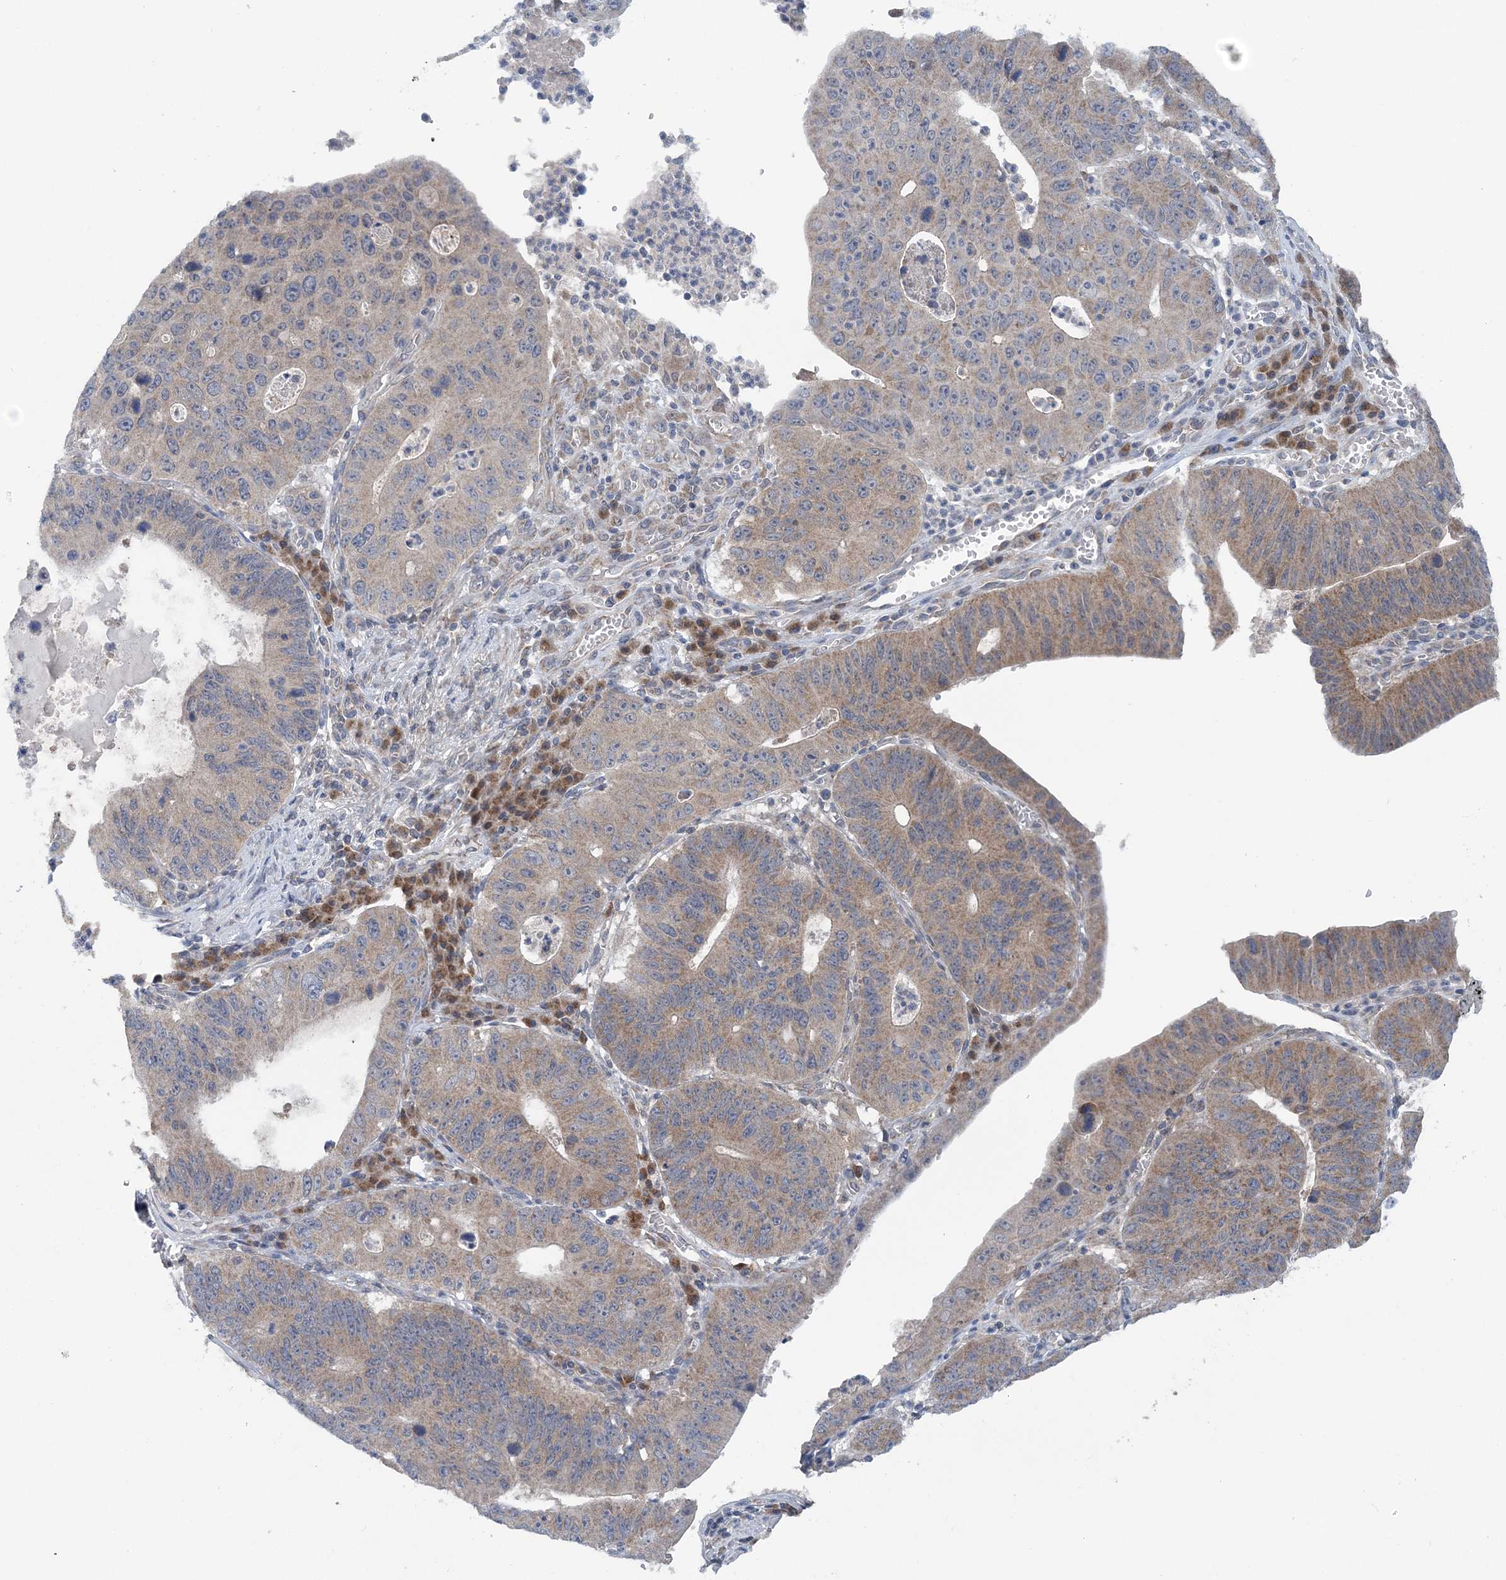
{"staining": {"intensity": "moderate", "quantity": "25%-75%", "location": "cytoplasmic/membranous"}, "tissue": "stomach cancer", "cell_type": "Tumor cells", "image_type": "cancer", "snomed": [{"axis": "morphology", "description": "Adenocarcinoma, NOS"}, {"axis": "topography", "description": "Stomach"}], "caption": "Moderate cytoplasmic/membranous expression for a protein is seen in approximately 25%-75% of tumor cells of stomach adenocarcinoma using IHC.", "gene": "COPE", "patient": {"sex": "male", "age": 59}}